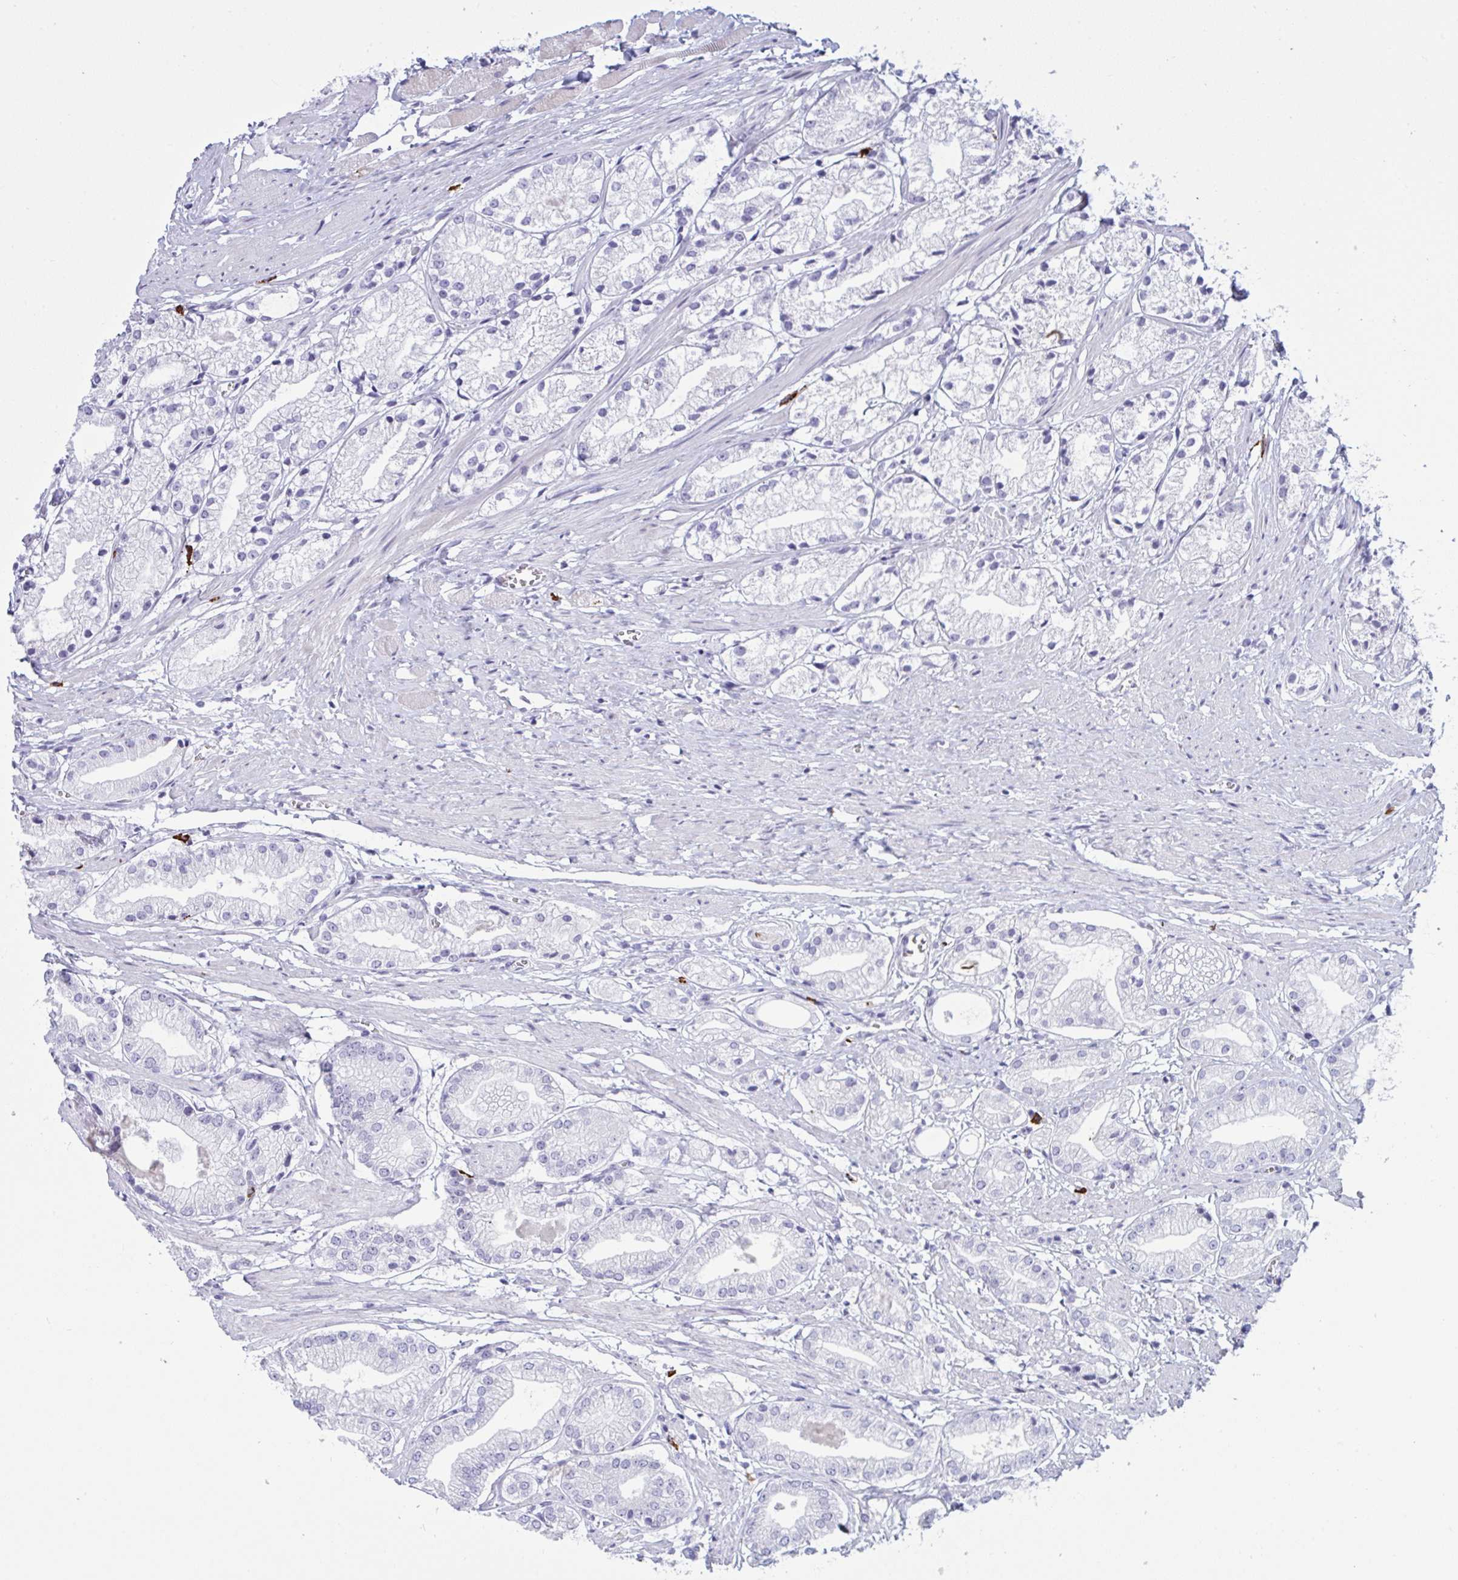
{"staining": {"intensity": "negative", "quantity": "none", "location": "none"}, "tissue": "prostate cancer", "cell_type": "Tumor cells", "image_type": "cancer", "snomed": [{"axis": "morphology", "description": "Adenocarcinoma, Low grade"}, {"axis": "topography", "description": "Prostate"}], "caption": "IHC of human prostate cancer displays no positivity in tumor cells. (Brightfield microscopy of DAB (3,3'-diaminobenzidine) immunohistochemistry at high magnification).", "gene": "ZNF684", "patient": {"sex": "male", "age": 69}}